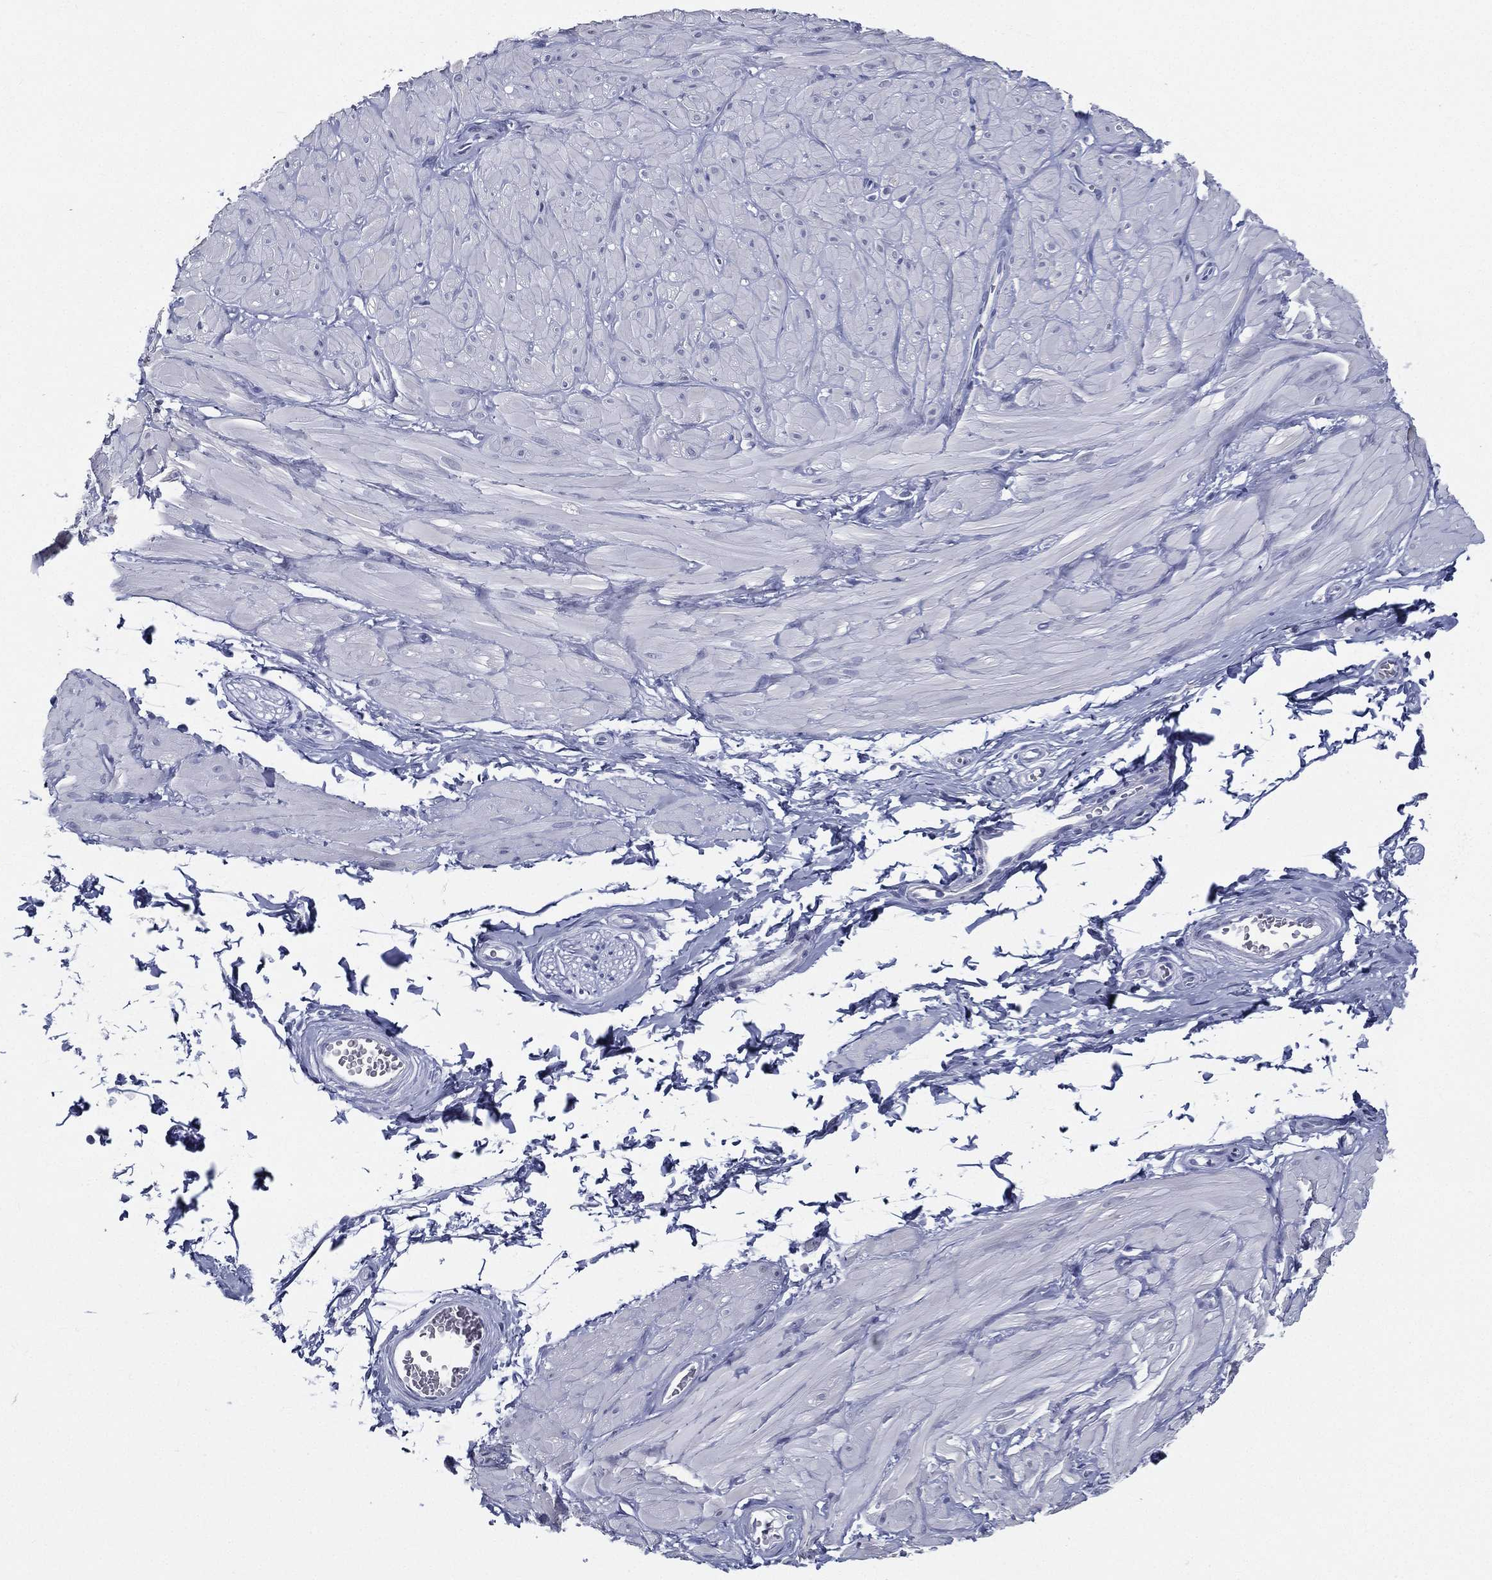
{"staining": {"intensity": "negative", "quantity": "none", "location": "none"}, "tissue": "soft tissue", "cell_type": "Fibroblasts", "image_type": "normal", "snomed": [{"axis": "morphology", "description": "Normal tissue, NOS"}, {"axis": "topography", "description": "Smooth muscle"}, {"axis": "topography", "description": "Peripheral nerve tissue"}], "caption": "Immunohistochemistry (IHC) of normal human soft tissue shows no staining in fibroblasts. The staining is performed using DAB brown chromogen with nuclei counter-stained in using hematoxylin.", "gene": "RSPH4A", "patient": {"sex": "male", "age": 22}}